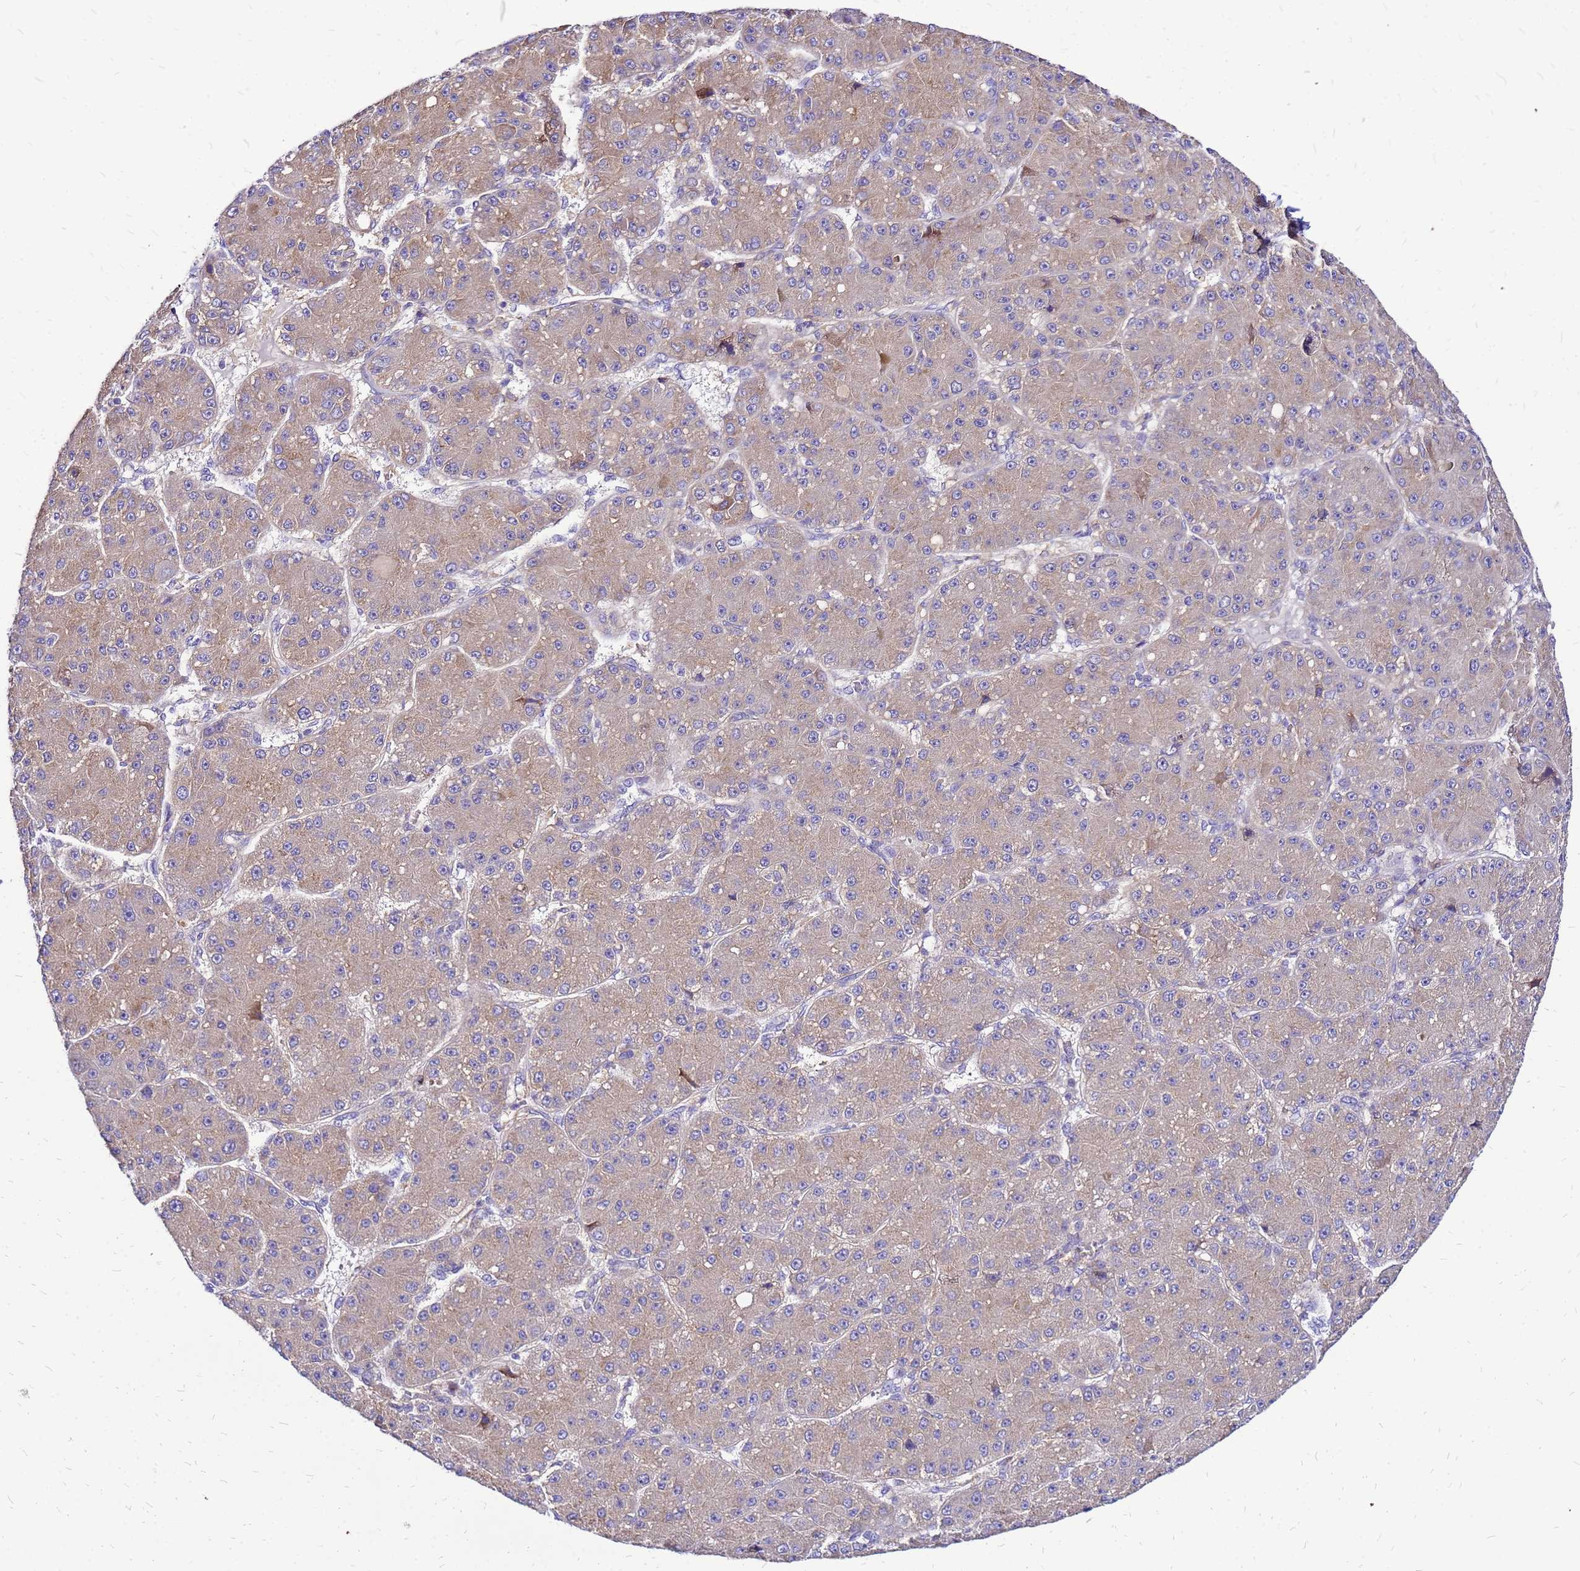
{"staining": {"intensity": "weak", "quantity": ">75%", "location": "cytoplasmic/membranous"}, "tissue": "liver cancer", "cell_type": "Tumor cells", "image_type": "cancer", "snomed": [{"axis": "morphology", "description": "Carcinoma, Hepatocellular, NOS"}, {"axis": "topography", "description": "Liver"}], "caption": "Hepatocellular carcinoma (liver) stained with DAB (3,3'-diaminobenzidine) immunohistochemistry (IHC) demonstrates low levels of weak cytoplasmic/membranous expression in approximately >75% of tumor cells.", "gene": "HERC5", "patient": {"sex": "male", "age": 67}}